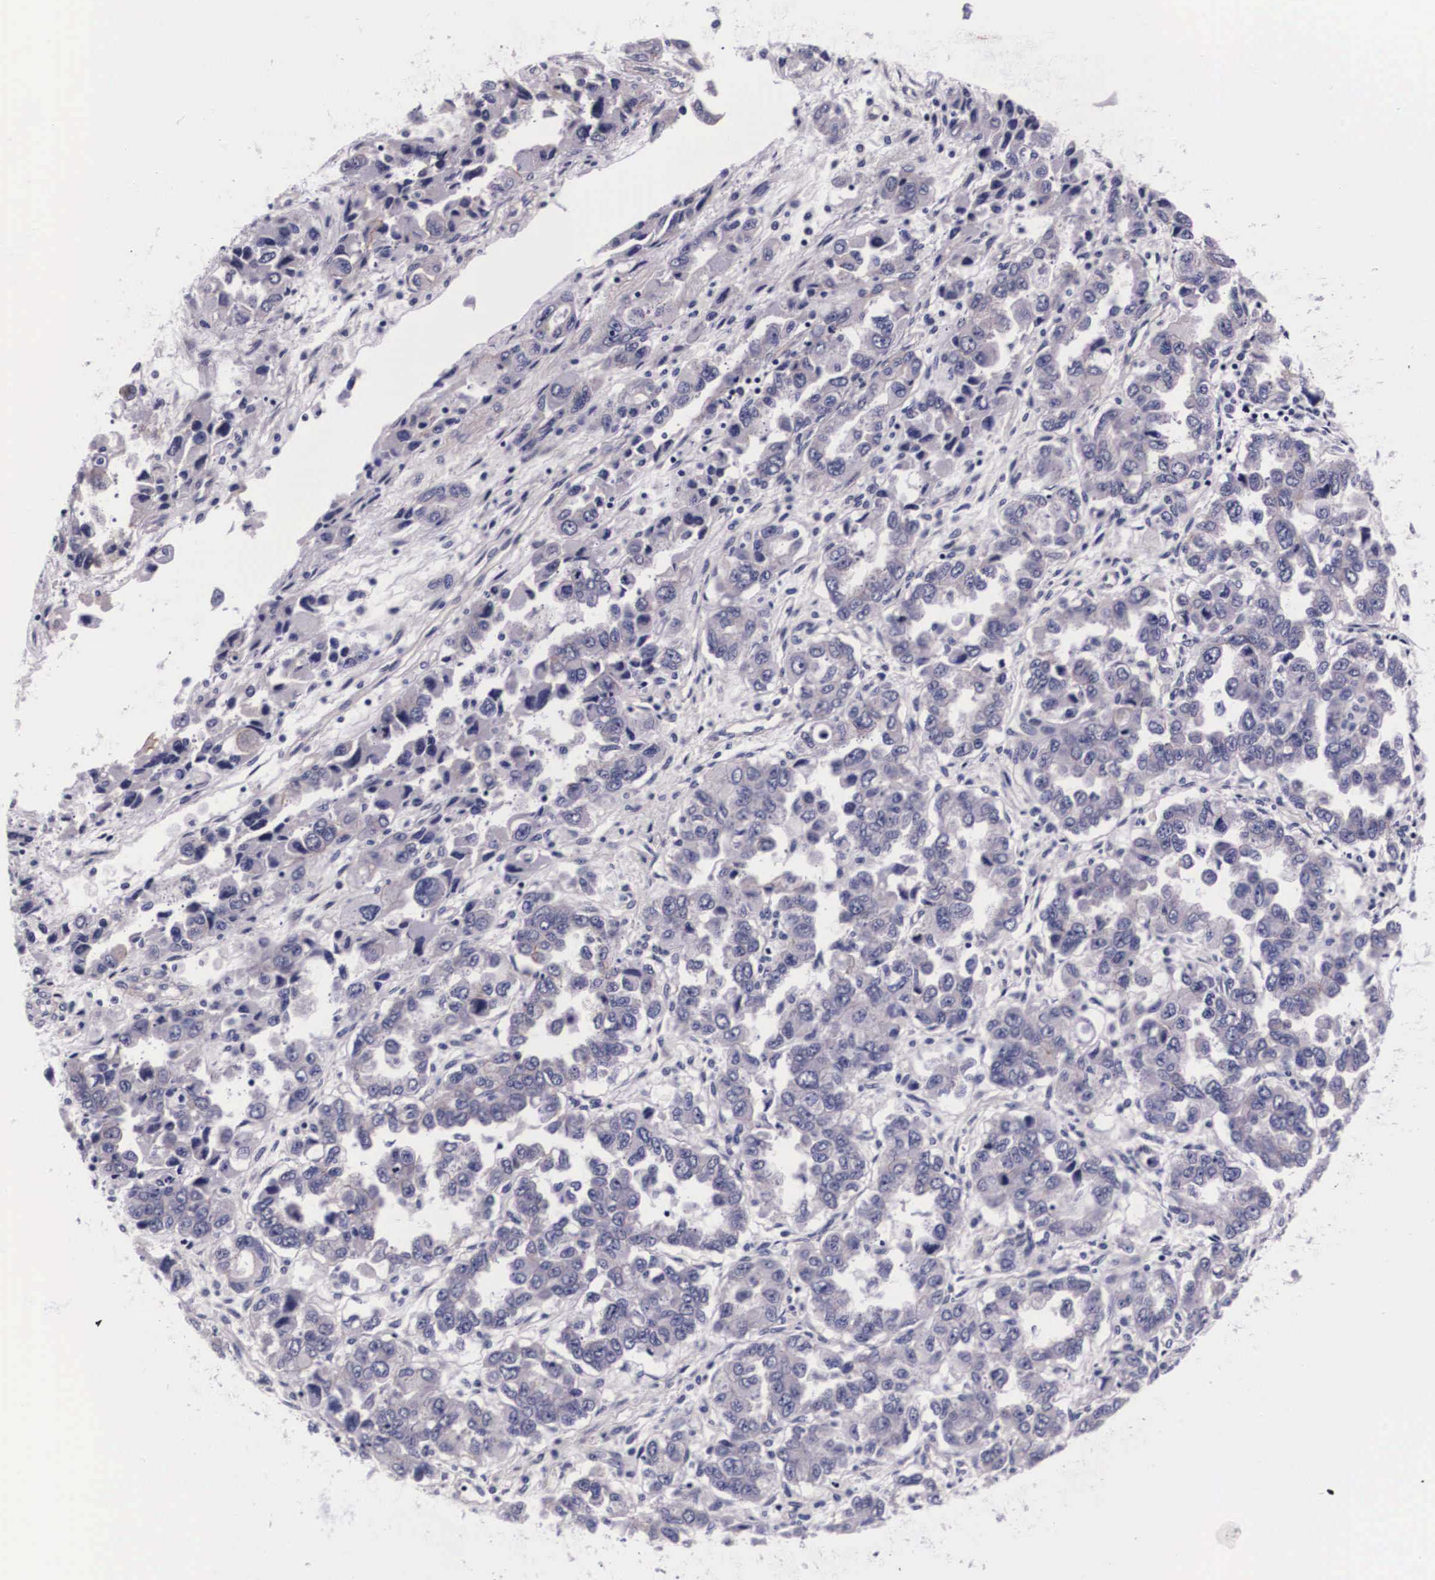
{"staining": {"intensity": "negative", "quantity": "none", "location": "none"}, "tissue": "ovarian cancer", "cell_type": "Tumor cells", "image_type": "cancer", "snomed": [{"axis": "morphology", "description": "Cystadenocarcinoma, serous, NOS"}, {"axis": "topography", "description": "Ovary"}], "caption": "Serous cystadenocarcinoma (ovarian) was stained to show a protein in brown. There is no significant positivity in tumor cells.", "gene": "PHETA2", "patient": {"sex": "female", "age": 84}}